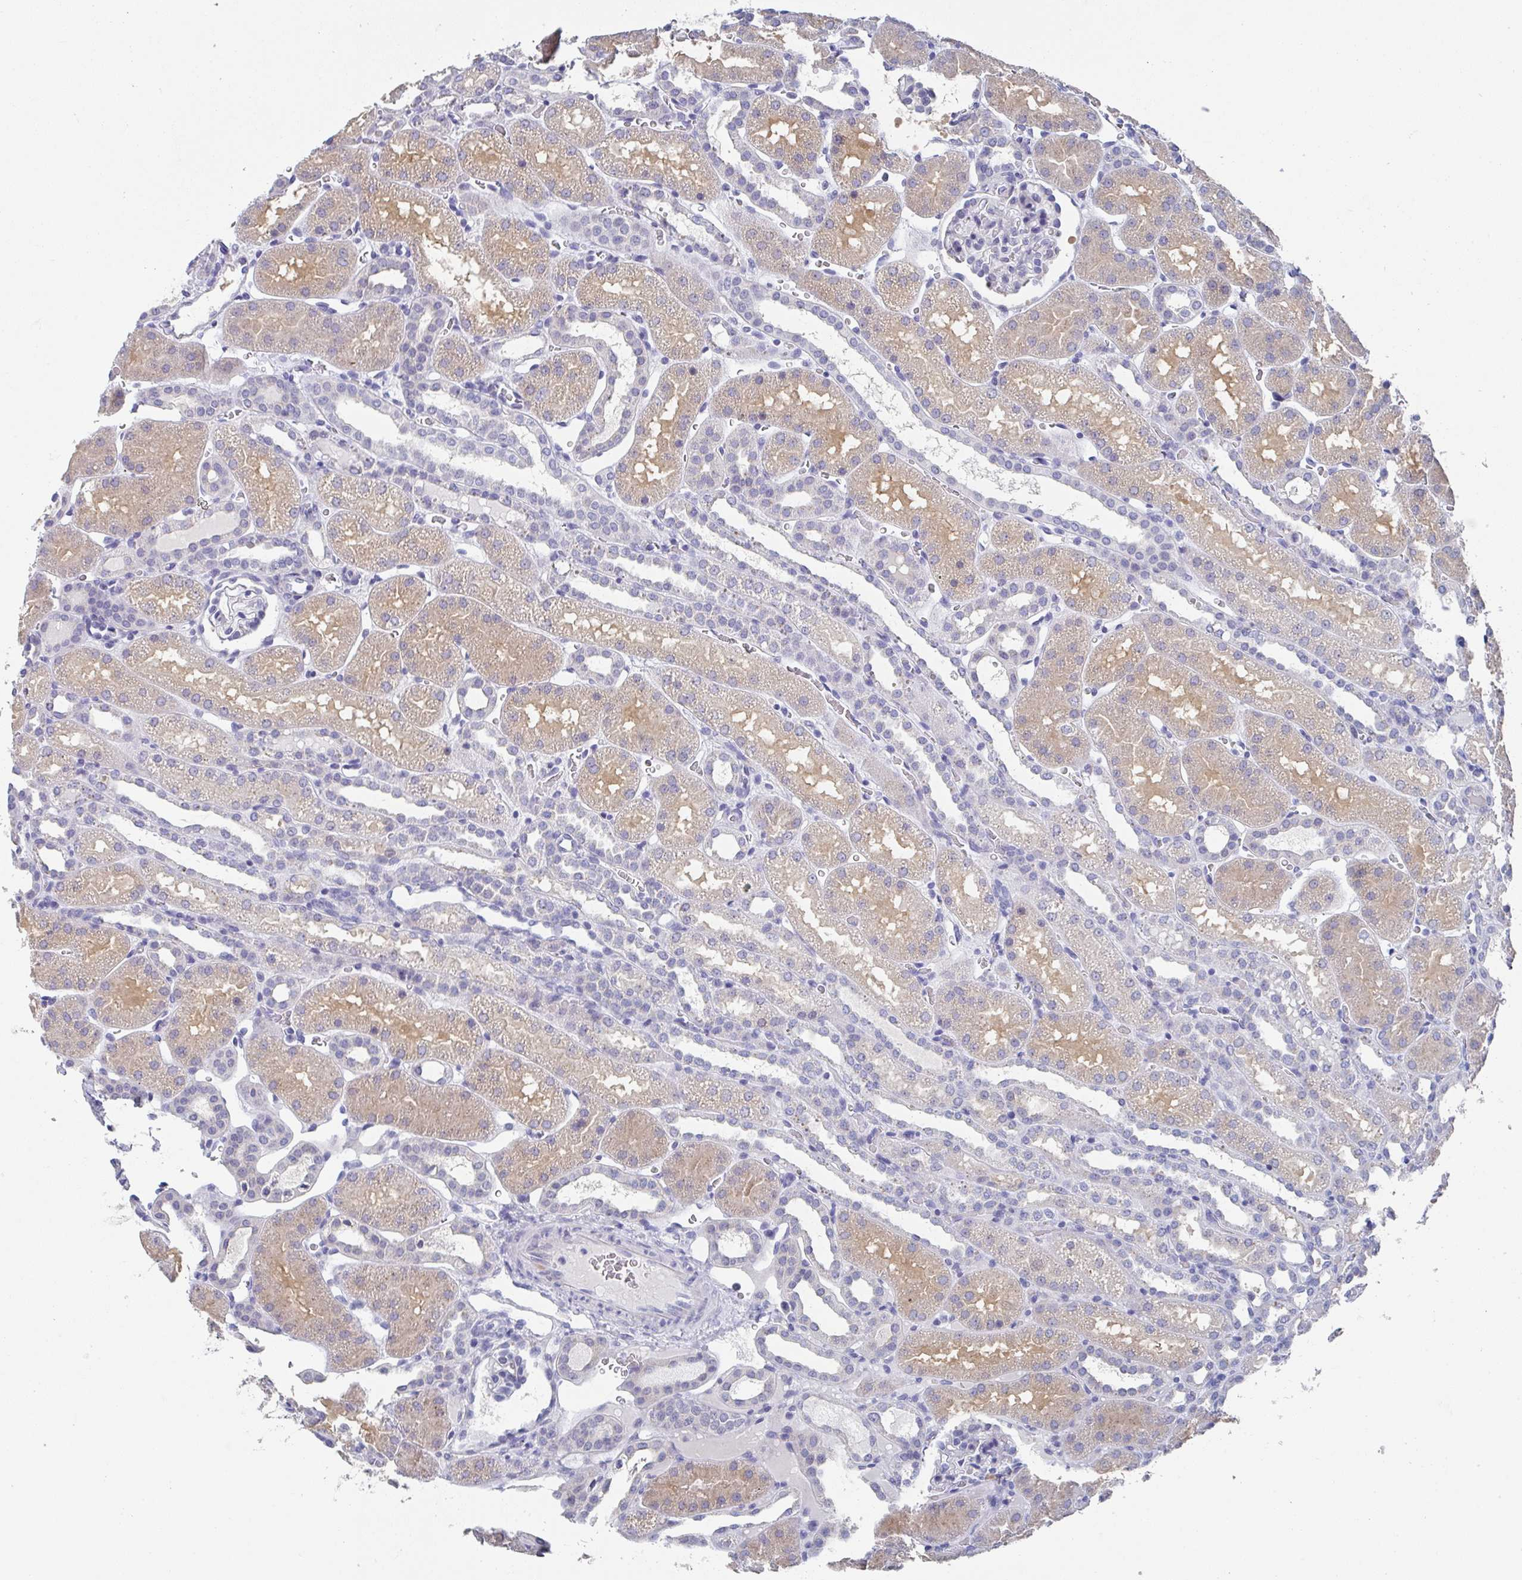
{"staining": {"intensity": "negative", "quantity": "none", "location": "none"}, "tissue": "kidney", "cell_type": "Cells in glomeruli", "image_type": "normal", "snomed": [{"axis": "morphology", "description": "Normal tissue, NOS"}, {"axis": "topography", "description": "Kidney"}], "caption": "Immunohistochemistry (IHC) of unremarkable kidney reveals no staining in cells in glomeruli.", "gene": "TNFRSF8", "patient": {"sex": "male", "age": 2}}